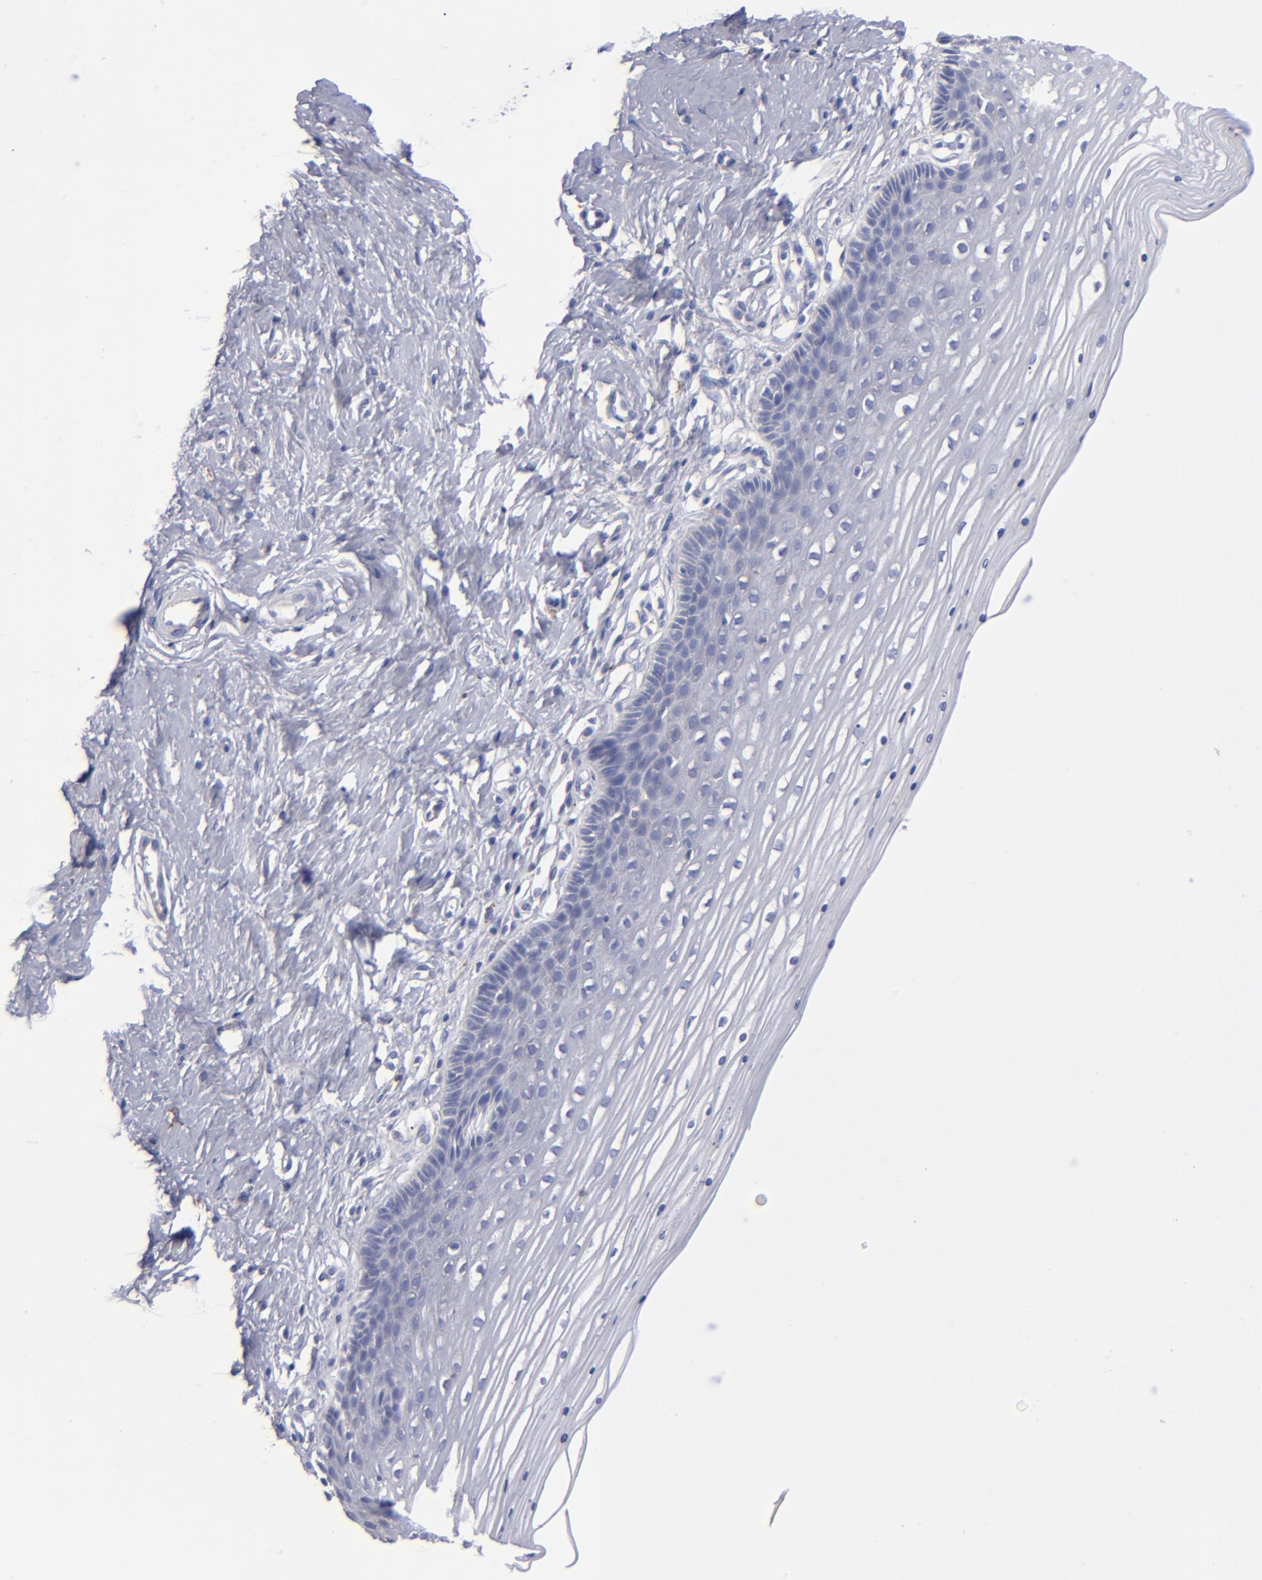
{"staining": {"intensity": "weak", "quantity": "<25%", "location": "cytoplasmic/membranous"}, "tissue": "cervix", "cell_type": "Glandular cells", "image_type": "normal", "snomed": [{"axis": "morphology", "description": "Normal tissue, NOS"}, {"axis": "topography", "description": "Cervix"}], "caption": "IHC of unremarkable human cervix reveals no staining in glandular cells.", "gene": "MFGE8", "patient": {"sex": "female", "age": 39}}